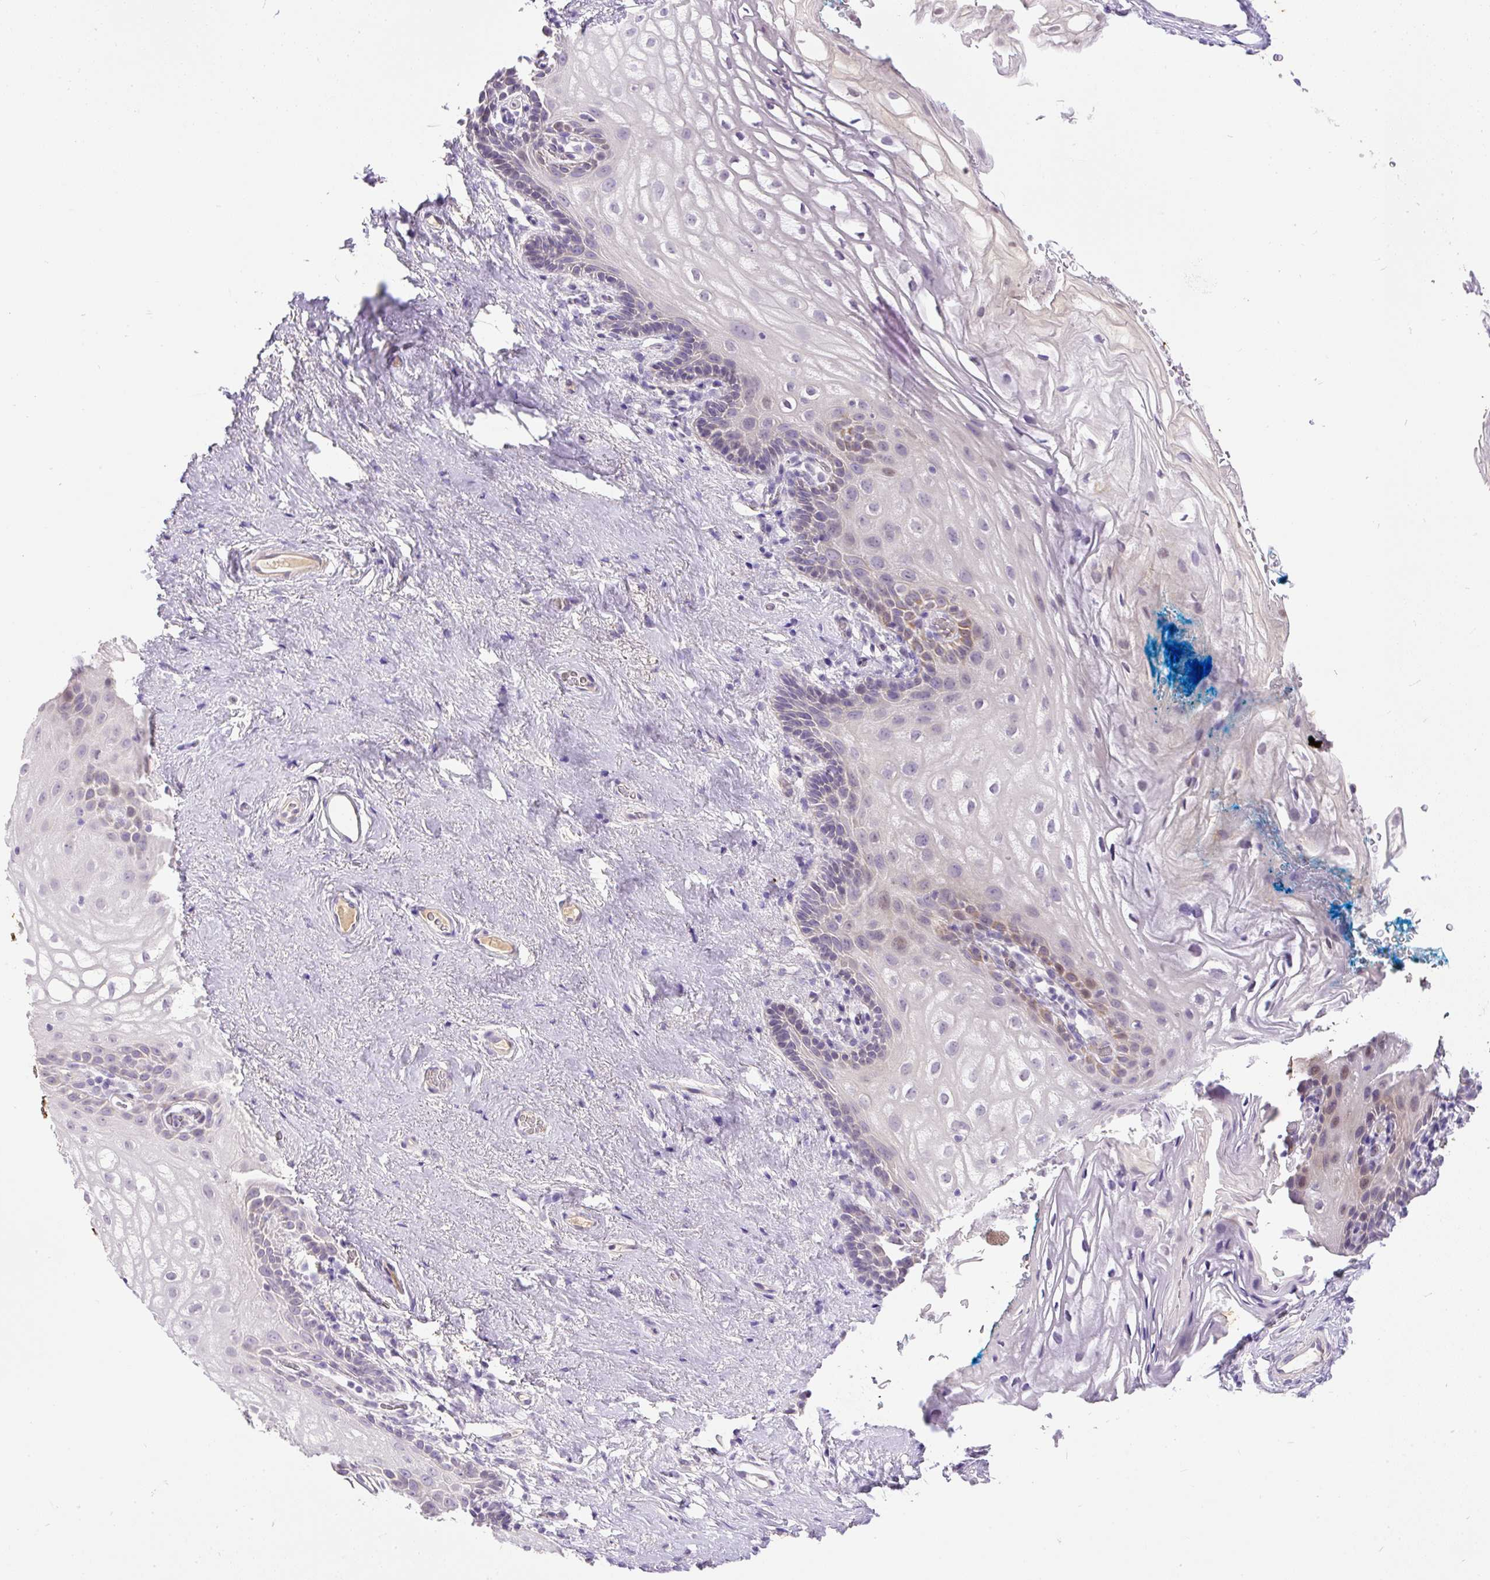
{"staining": {"intensity": "moderate", "quantity": "<25%", "location": "cytoplasmic/membranous"}, "tissue": "vagina", "cell_type": "Squamous epithelial cells", "image_type": "normal", "snomed": [{"axis": "morphology", "description": "Normal tissue, NOS"}, {"axis": "topography", "description": "Vagina"}, {"axis": "topography", "description": "Peripheral nerve tissue"}], "caption": "An immunohistochemistry photomicrograph of unremarkable tissue is shown. Protein staining in brown labels moderate cytoplasmic/membranous positivity in vagina within squamous epithelial cells.", "gene": "KRTAP20", "patient": {"sex": "female", "age": 71}}